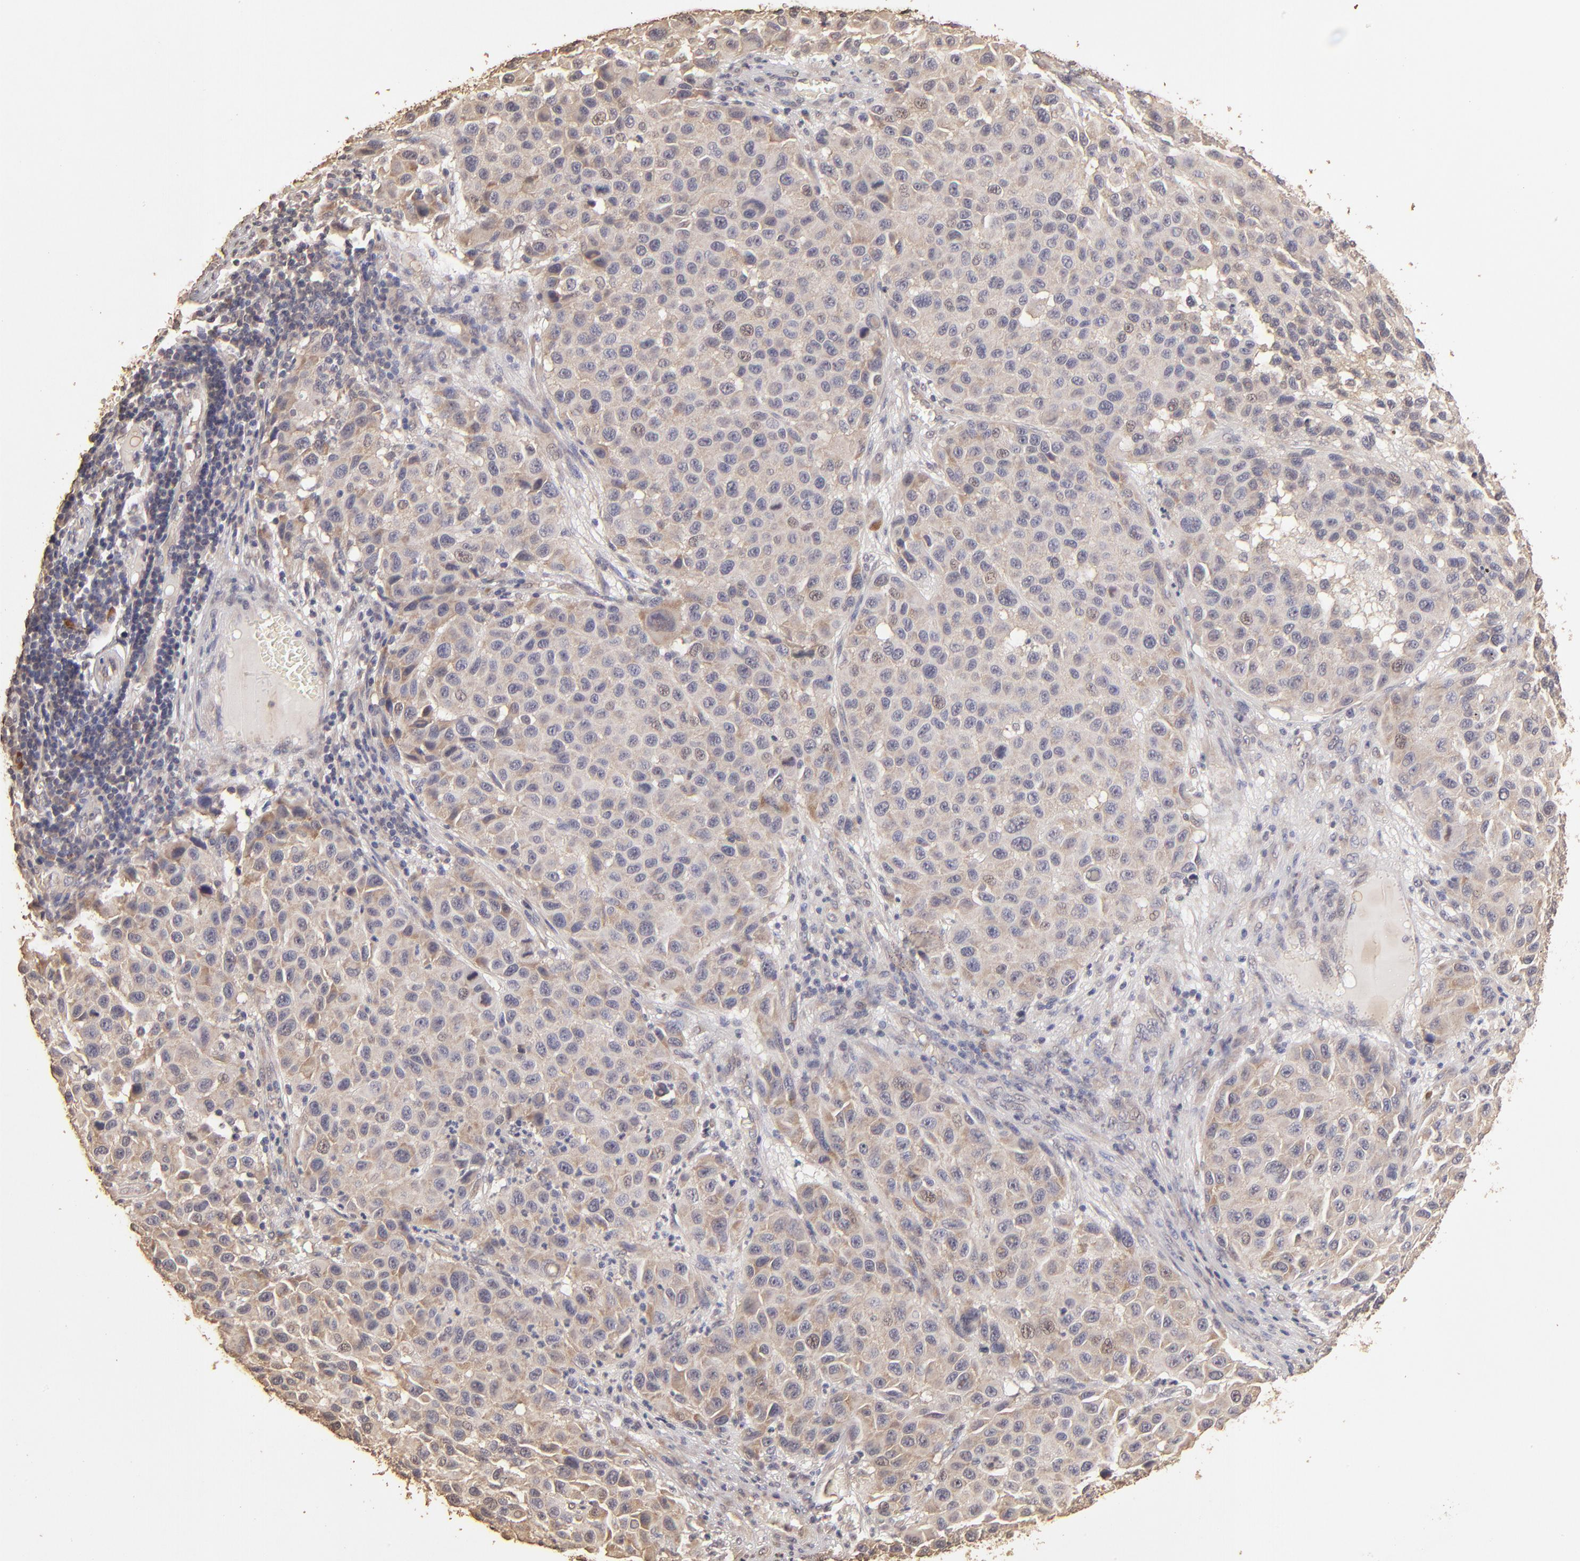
{"staining": {"intensity": "weak", "quantity": "25%-75%", "location": "cytoplasmic/membranous"}, "tissue": "melanoma", "cell_type": "Tumor cells", "image_type": "cancer", "snomed": [{"axis": "morphology", "description": "Malignant melanoma, Metastatic site"}, {"axis": "topography", "description": "Lymph node"}], "caption": "DAB immunohistochemical staining of human melanoma displays weak cytoplasmic/membranous protein expression in about 25%-75% of tumor cells.", "gene": "OPHN1", "patient": {"sex": "male", "age": 61}}